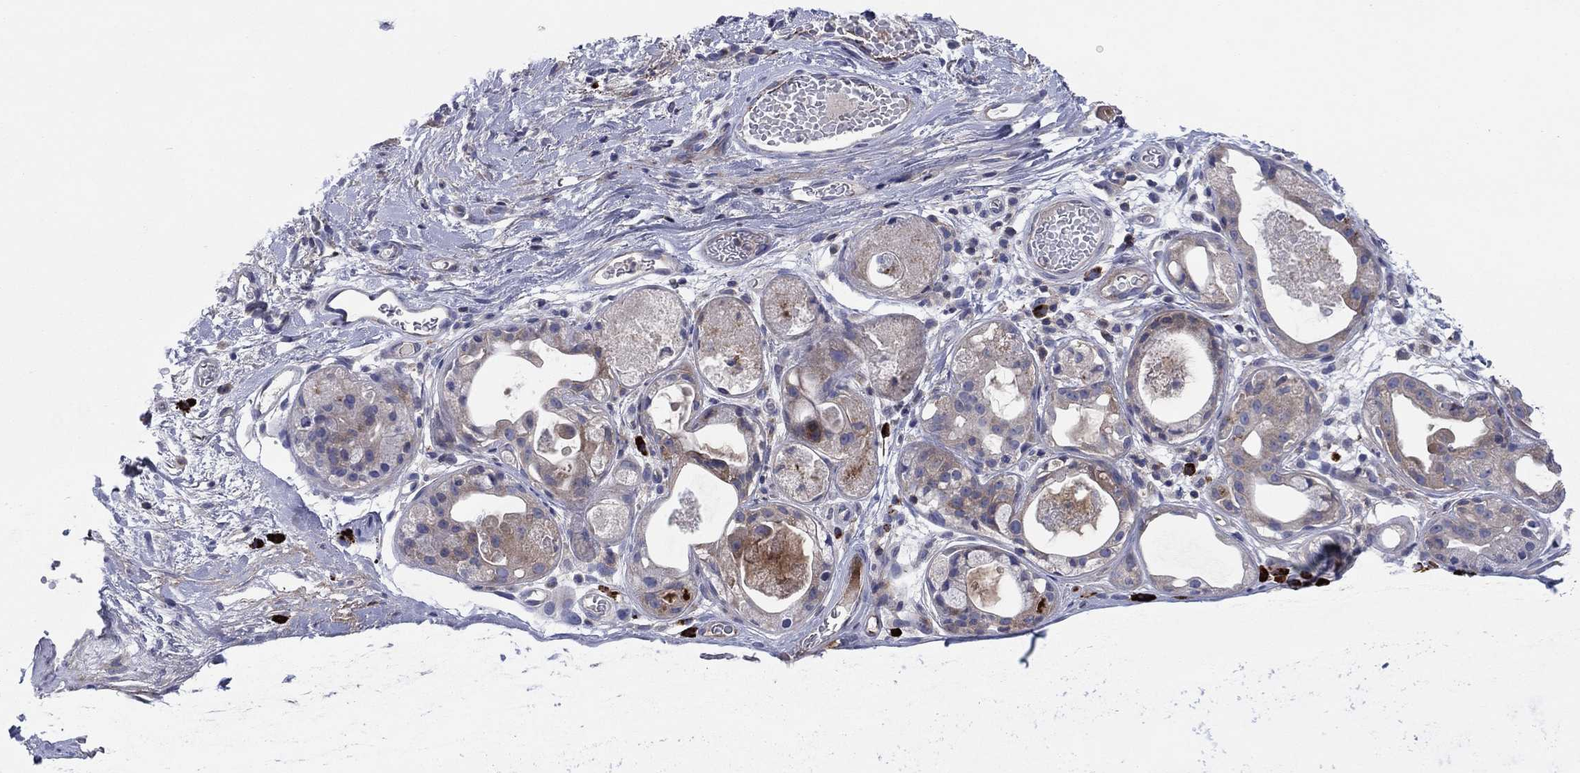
{"staining": {"intensity": "negative", "quantity": "none", "location": "none"}, "tissue": "soft tissue", "cell_type": "Fibroblasts", "image_type": "normal", "snomed": [{"axis": "morphology", "description": "Normal tissue, NOS"}, {"axis": "topography", "description": "Cartilage tissue"}], "caption": "High power microscopy image of an immunohistochemistry (IHC) photomicrograph of benign soft tissue, revealing no significant positivity in fibroblasts.", "gene": "PVR", "patient": {"sex": "male", "age": 81}}